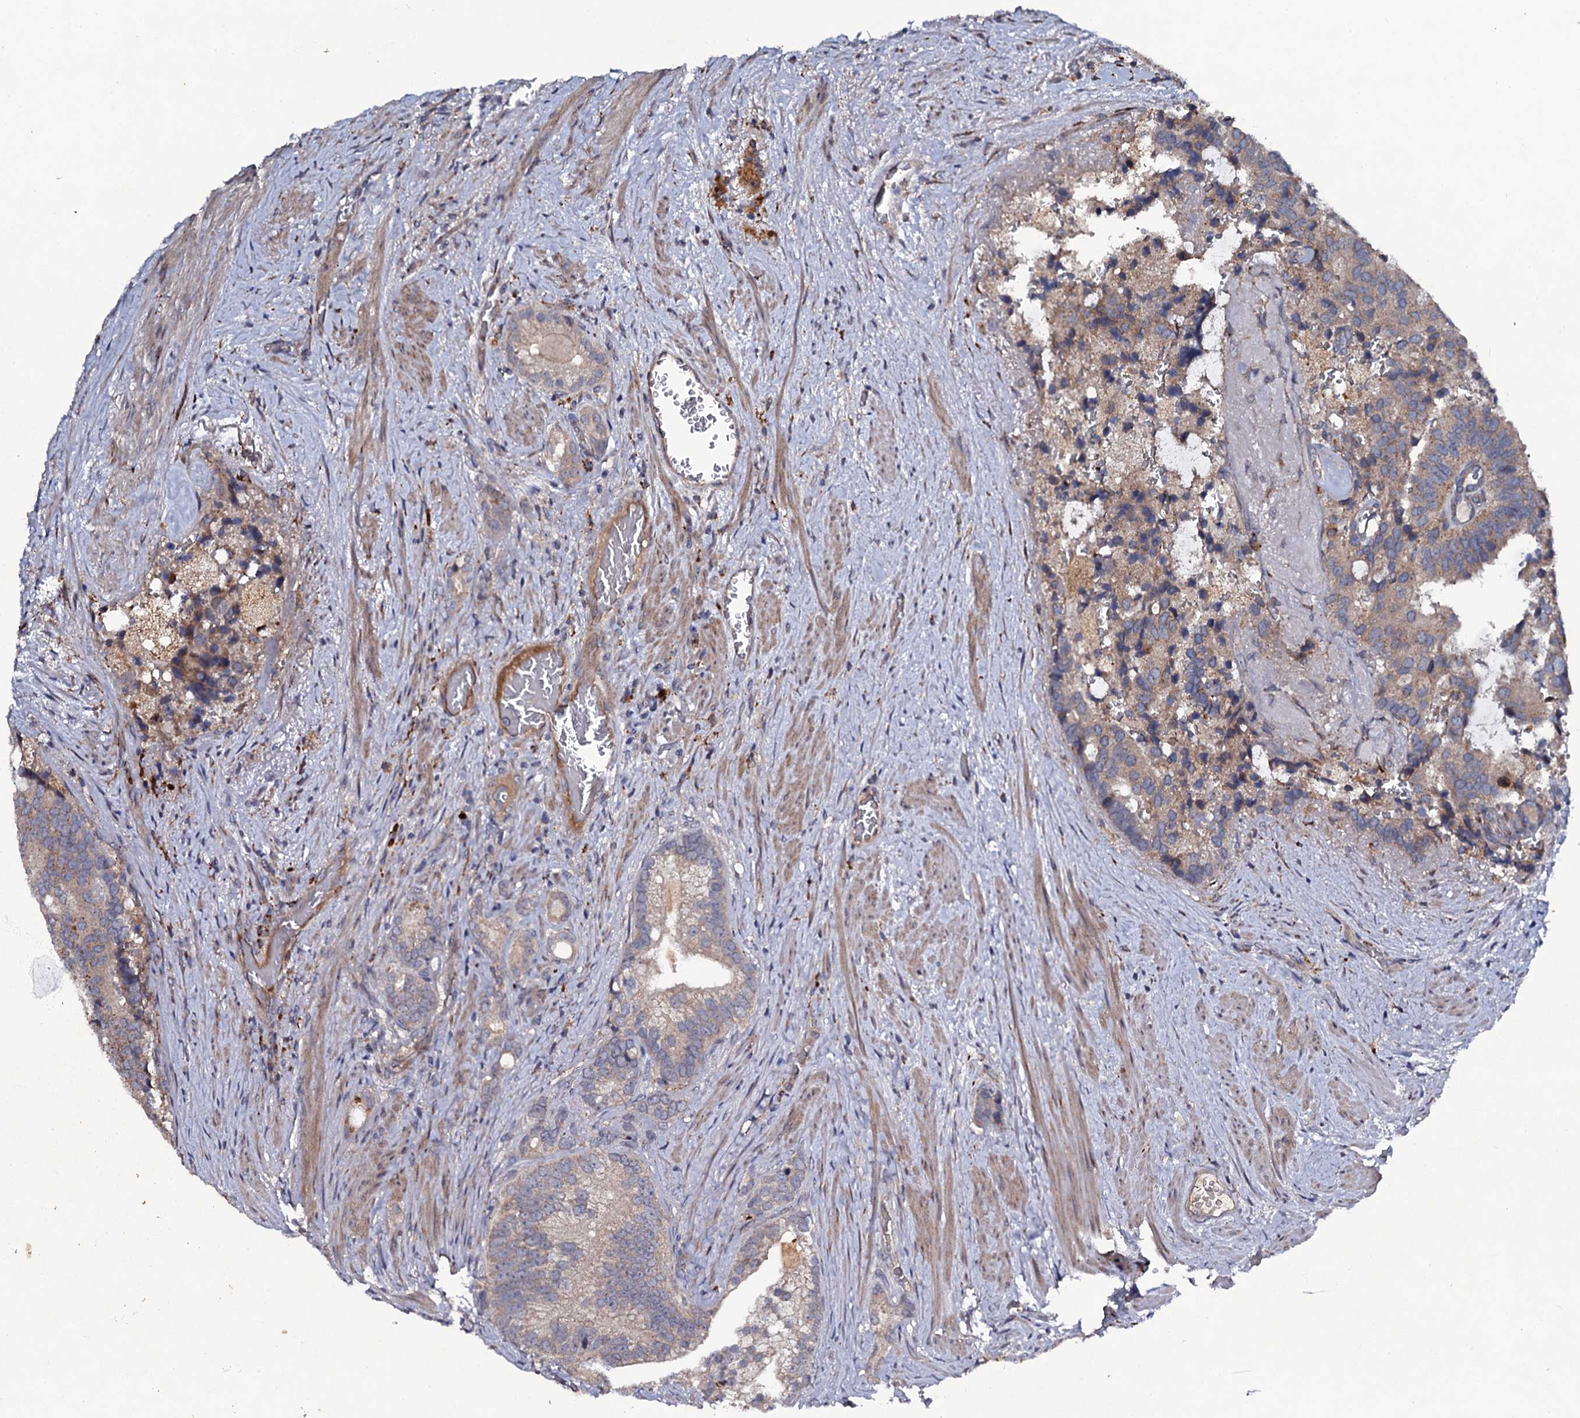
{"staining": {"intensity": "weak", "quantity": ">75%", "location": "cytoplasmic/membranous"}, "tissue": "prostate cancer", "cell_type": "Tumor cells", "image_type": "cancer", "snomed": [{"axis": "morphology", "description": "Adenocarcinoma, Low grade"}, {"axis": "topography", "description": "Prostate"}], "caption": "A low amount of weak cytoplasmic/membranous positivity is present in approximately >75% of tumor cells in prostate cancer (adenocarcinoma (low-grade)) tissue.", "gene": "LRRC28", "patient": {"sex": "male", "age": 71}}